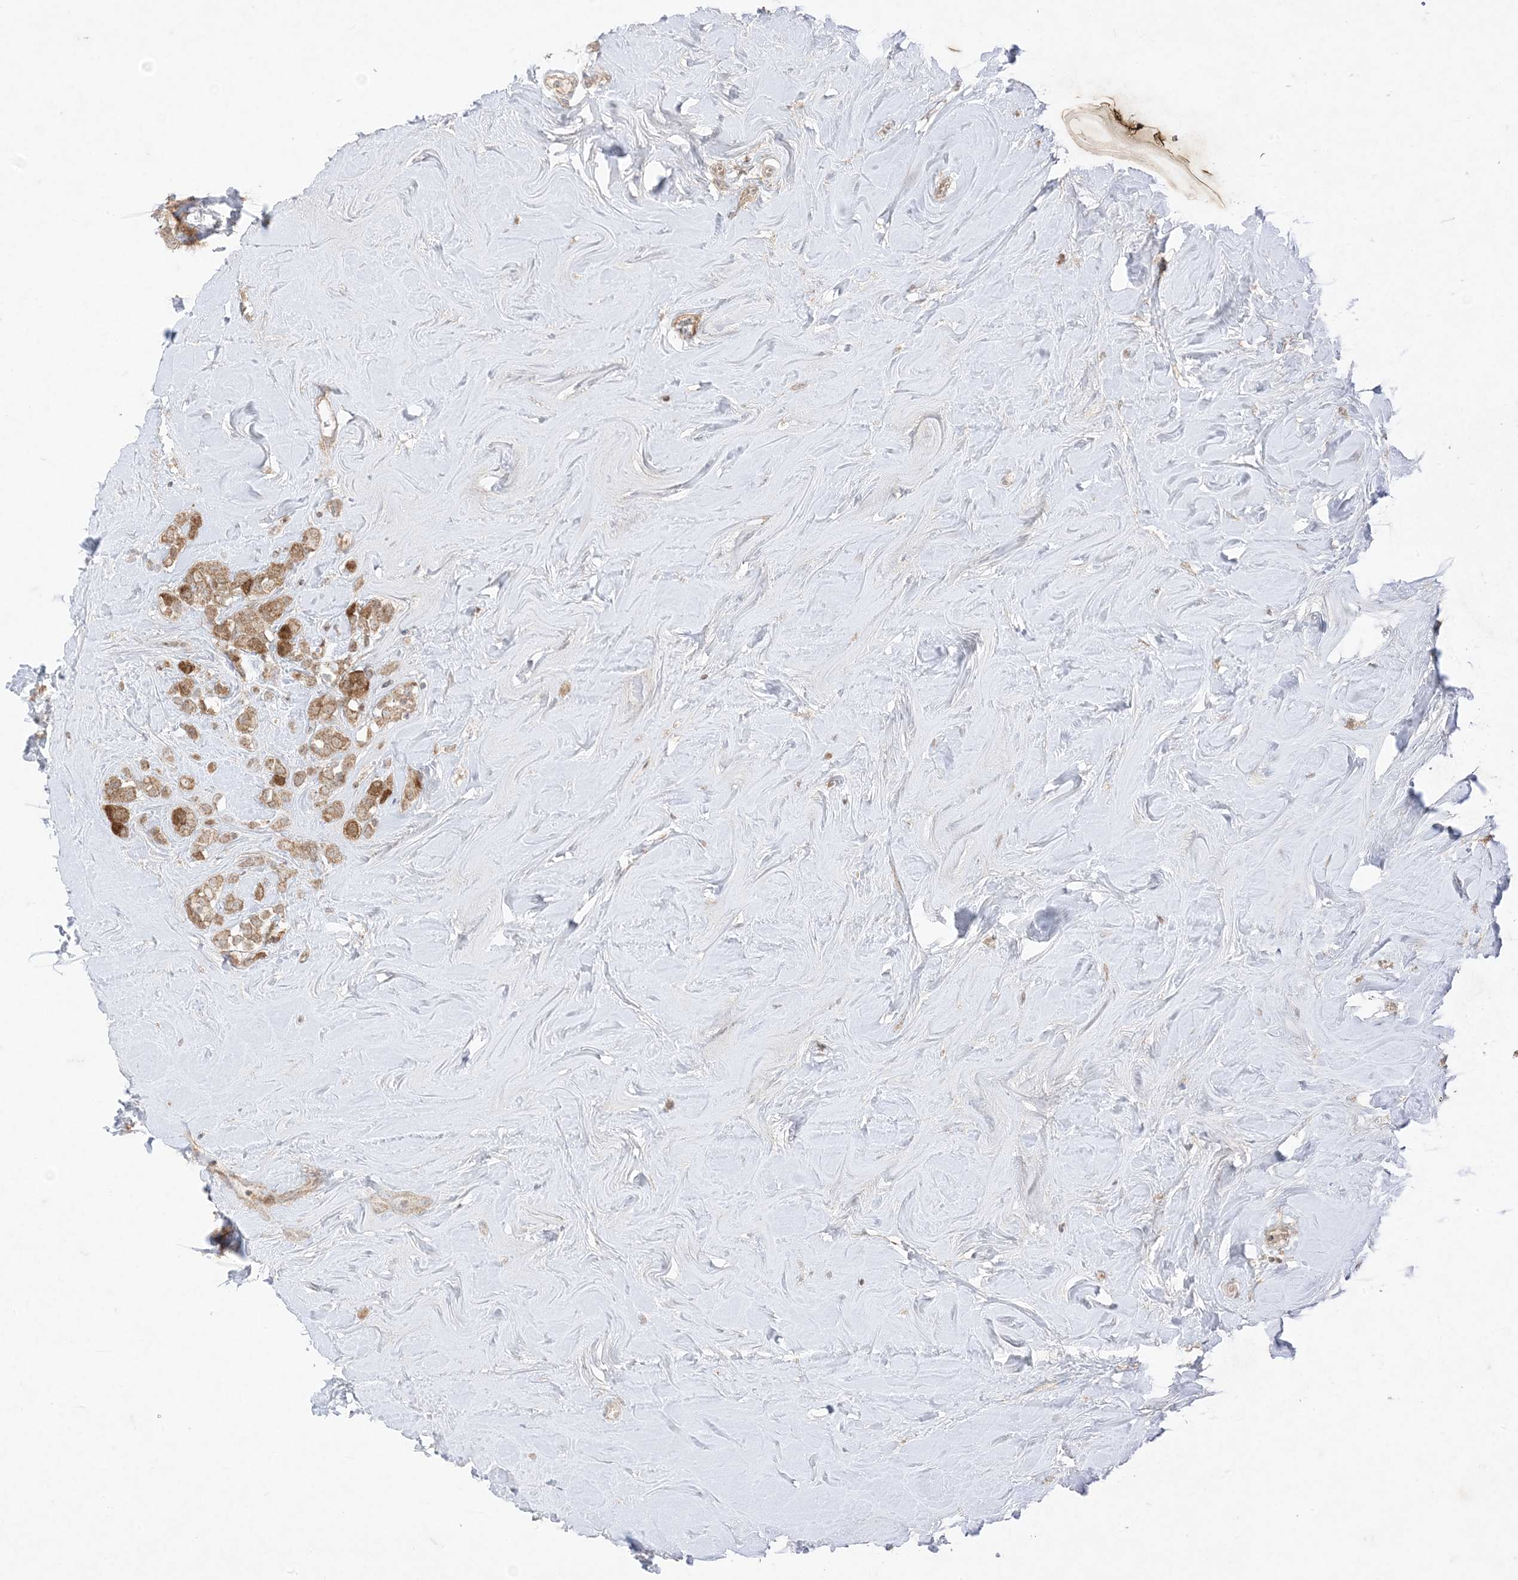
{"staining": {"intensity": "moderate", "quantity": ">75%", "location": "cytoplasmic/membranous"}, "tissue": "breast cancer", "cell_type": "Tumor cells", "image_type": "cancer", "snomed": [{"axis": "morphology", "description": "Lobular carcinoma"}, {"axis": "topography", "description": "Breast"}], "caption": "Breast cancer was stained to show a protein in brown. There is medium levels of moderate cytoplasmic/membranous expression in approximately >75% of tumor cells.", "gene": "UBE2C", "patient": {"sex": "female", "age": 47}}